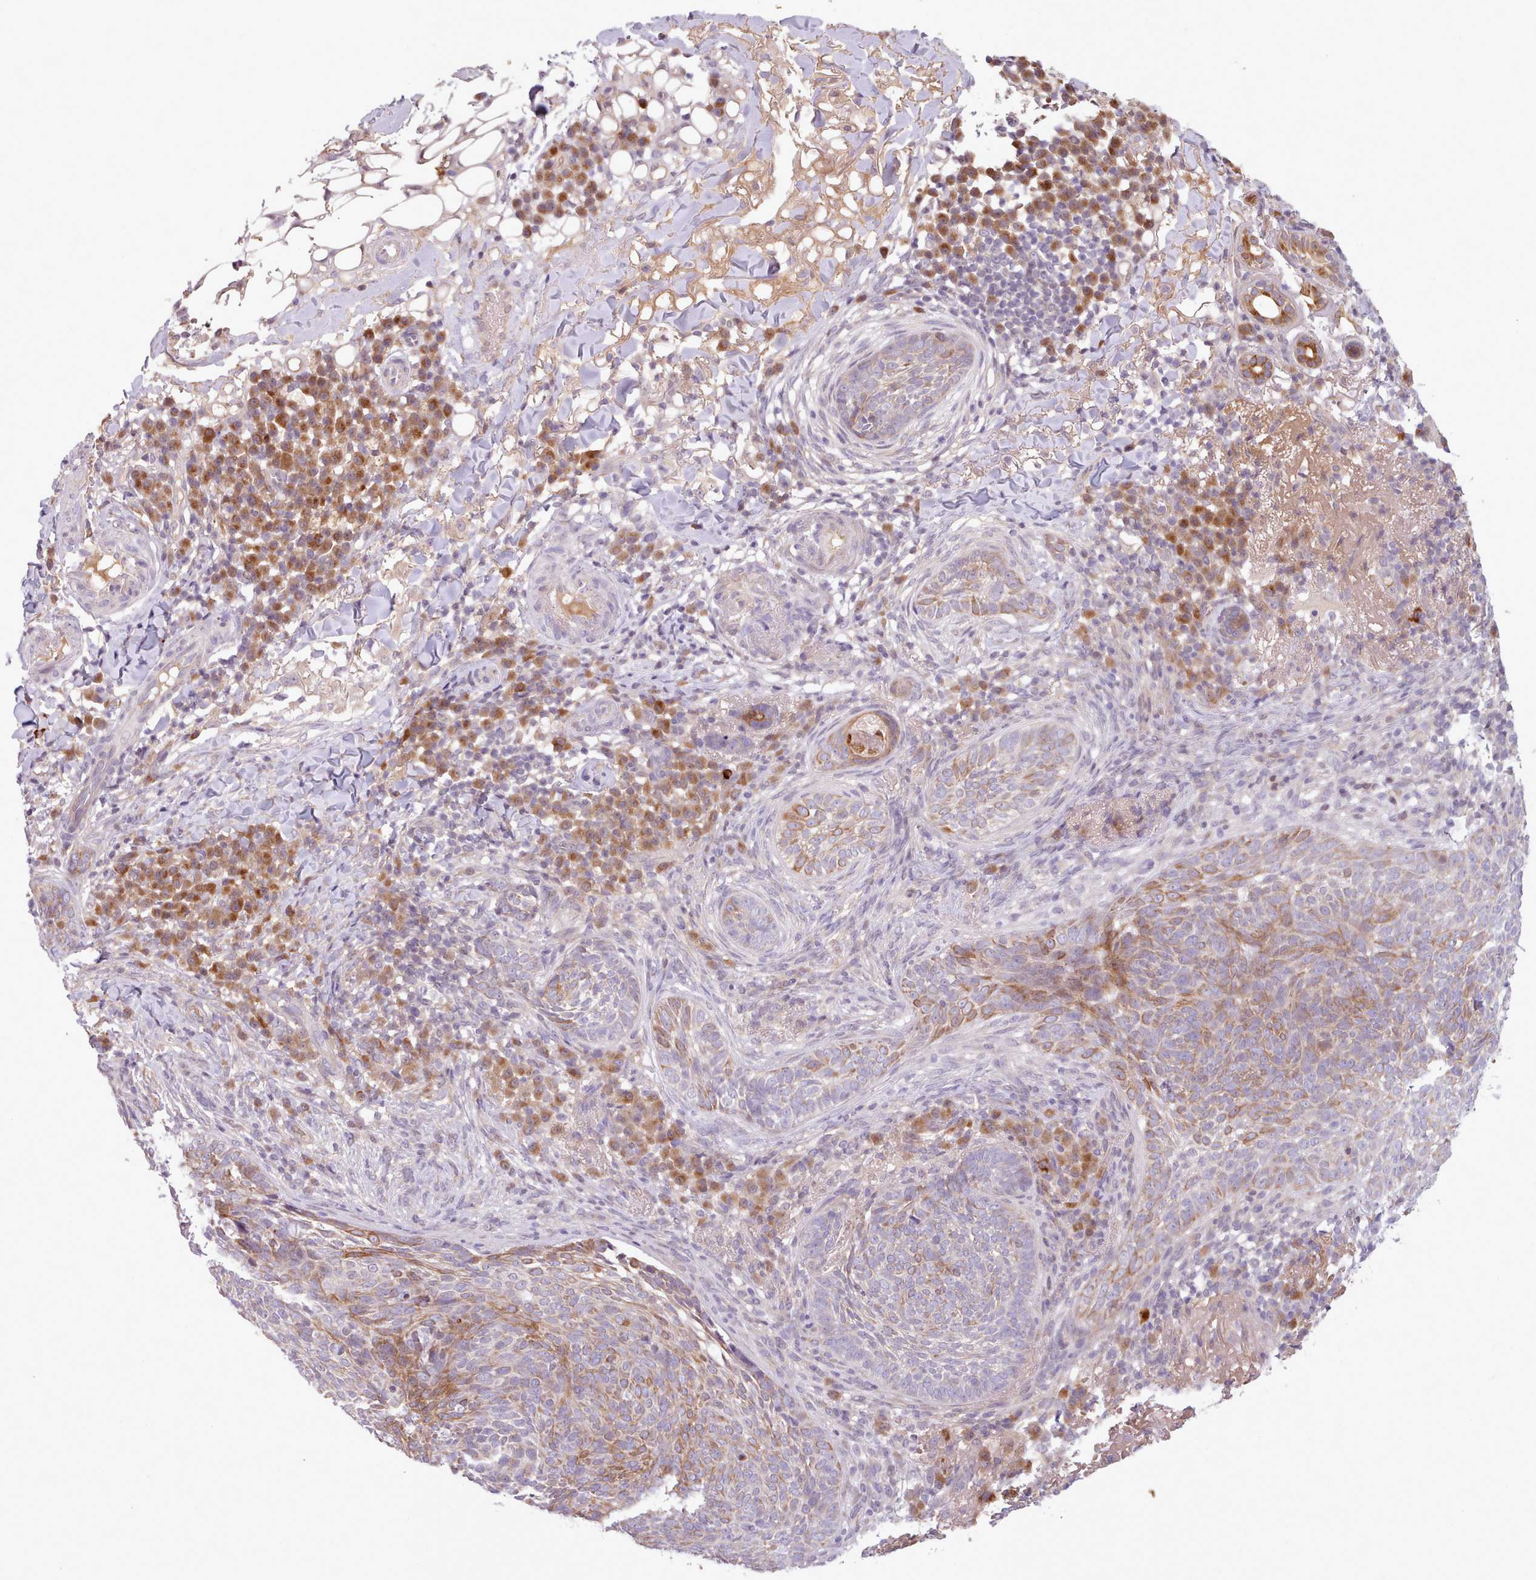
{"staining": {"intensity": "moderate", "quantity": "<25%", "location": "cytoplasmic/membranous"}, "tissue": "skin cancer", "cell_type": "Tumor cells", "image_type": "cancer", "snomed": [{"axis": "morphology", "description": "Basal cell carcinoma"}, {"axis": "topography", "description": "Skin"}], "caption": "Skin cancer stained for a protein (brown) shows moderate cytoplasmic/membranous positive staining in about <25% of tumor cells.", "gene": "NMRK1", "patient": {"sex": "male", "age": 85}}